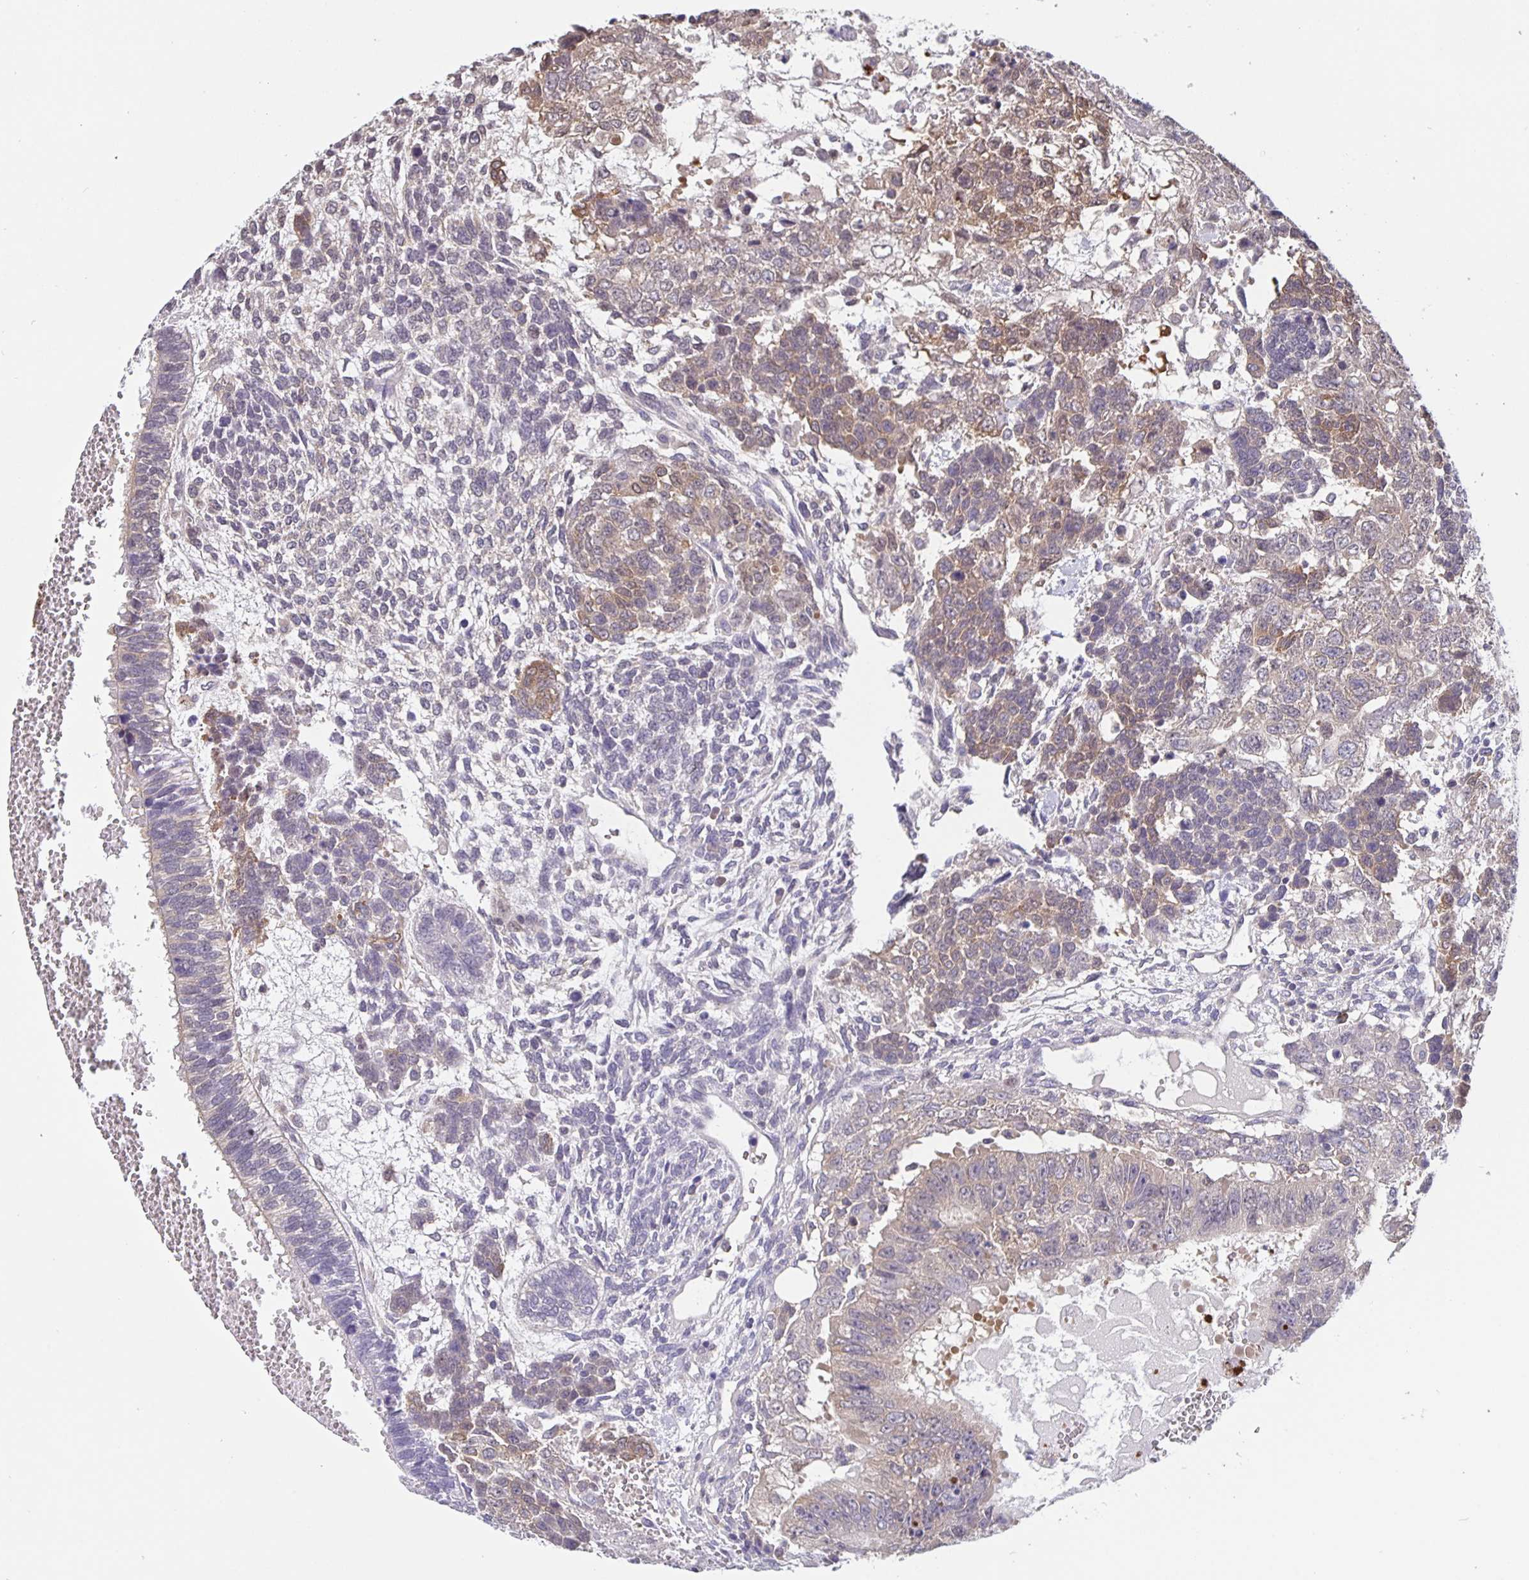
{"staining": {"intensity": "moderate", "quantity": "<25%", "location": "cytoplasmic/membranous"}, "tissue": "testis cancer", "cell_type": "Tumor cells", "image_type": "cancer", "snomed": [{"axis": "morphology", "description": "Normal tissue, NOS"}, {"axis": "morphology", "description": "Carcinoma, Embryonal, NOS"}, {"axis": "topography", "description": "Testis"}, {"axis": "topography", "description": "Epididymis"}], "caption": "A brown stain labels moderate cytoplasmic/membranous staining of a protein in testis cancer (embryonal carcinoma) tumor cells. The staining was performed using DAB (3,3'-diaminobenzidine), with brown indicating positive protein expression. Nuclei are stained blue with hematoxylin.", "gene": "FEM1C", "patient": {"sex": "male", "age": 23}}